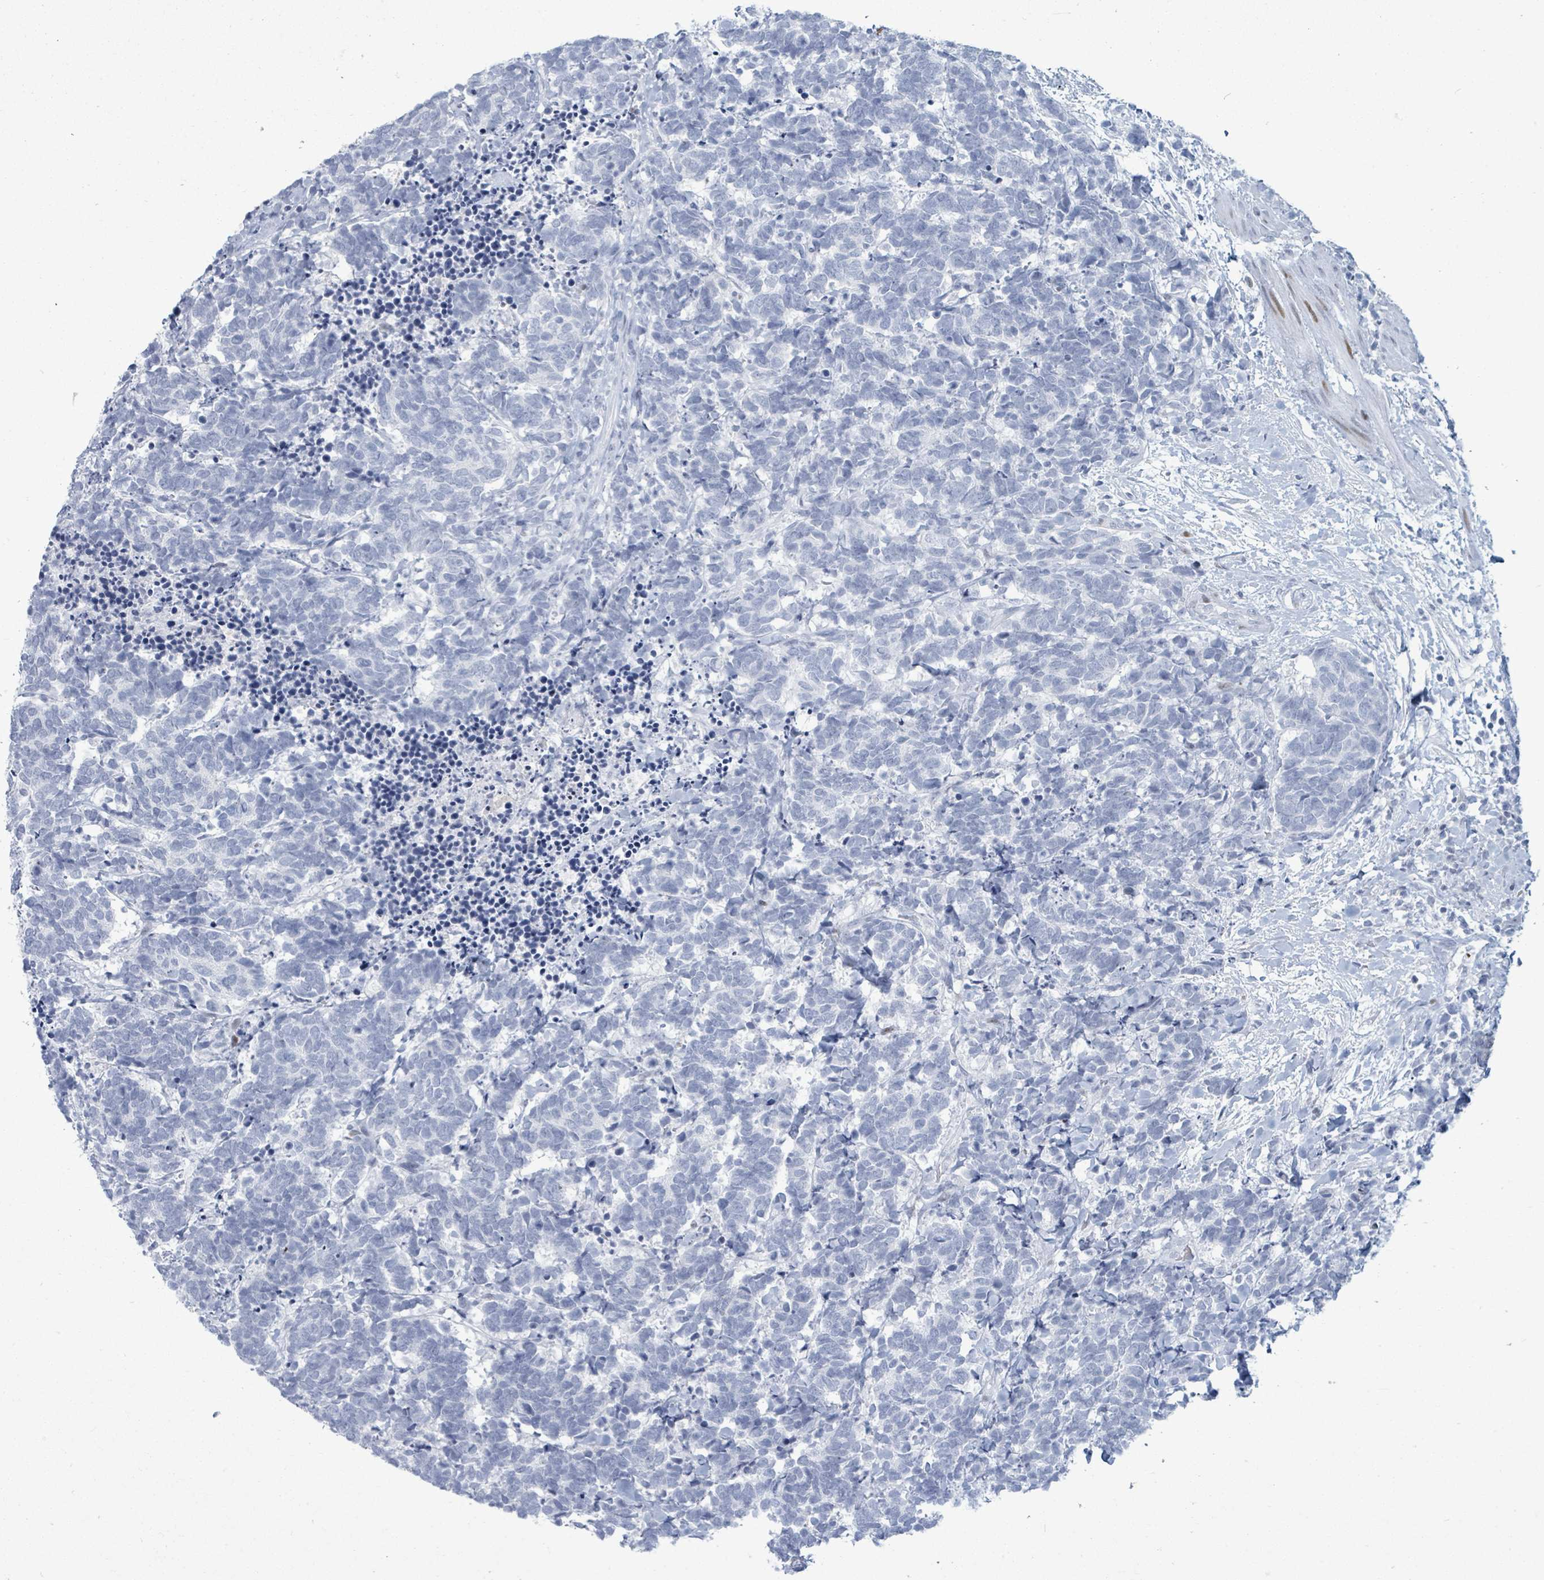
{"staining": {"intensity": "negative", "quantity": "none", "location": "none"}, "tissue": "carcinoid", "cell_type": "Tumor cells", "image_type": "cancer", "snomed": [{"axis": "morphology", "description": "Carcinoma, NOS"}, {"axis": "morphology", "description": "Carcinoid, malignant, NOS"}, {"axis": "topography", "description": "Prostate"}], "caption": "The immunohistochemistry micrograph has no significant positivity in tumor cells of carcinoid tissue.", "gene": "MALL", "patient": {"sex": "male", "age": 57}}